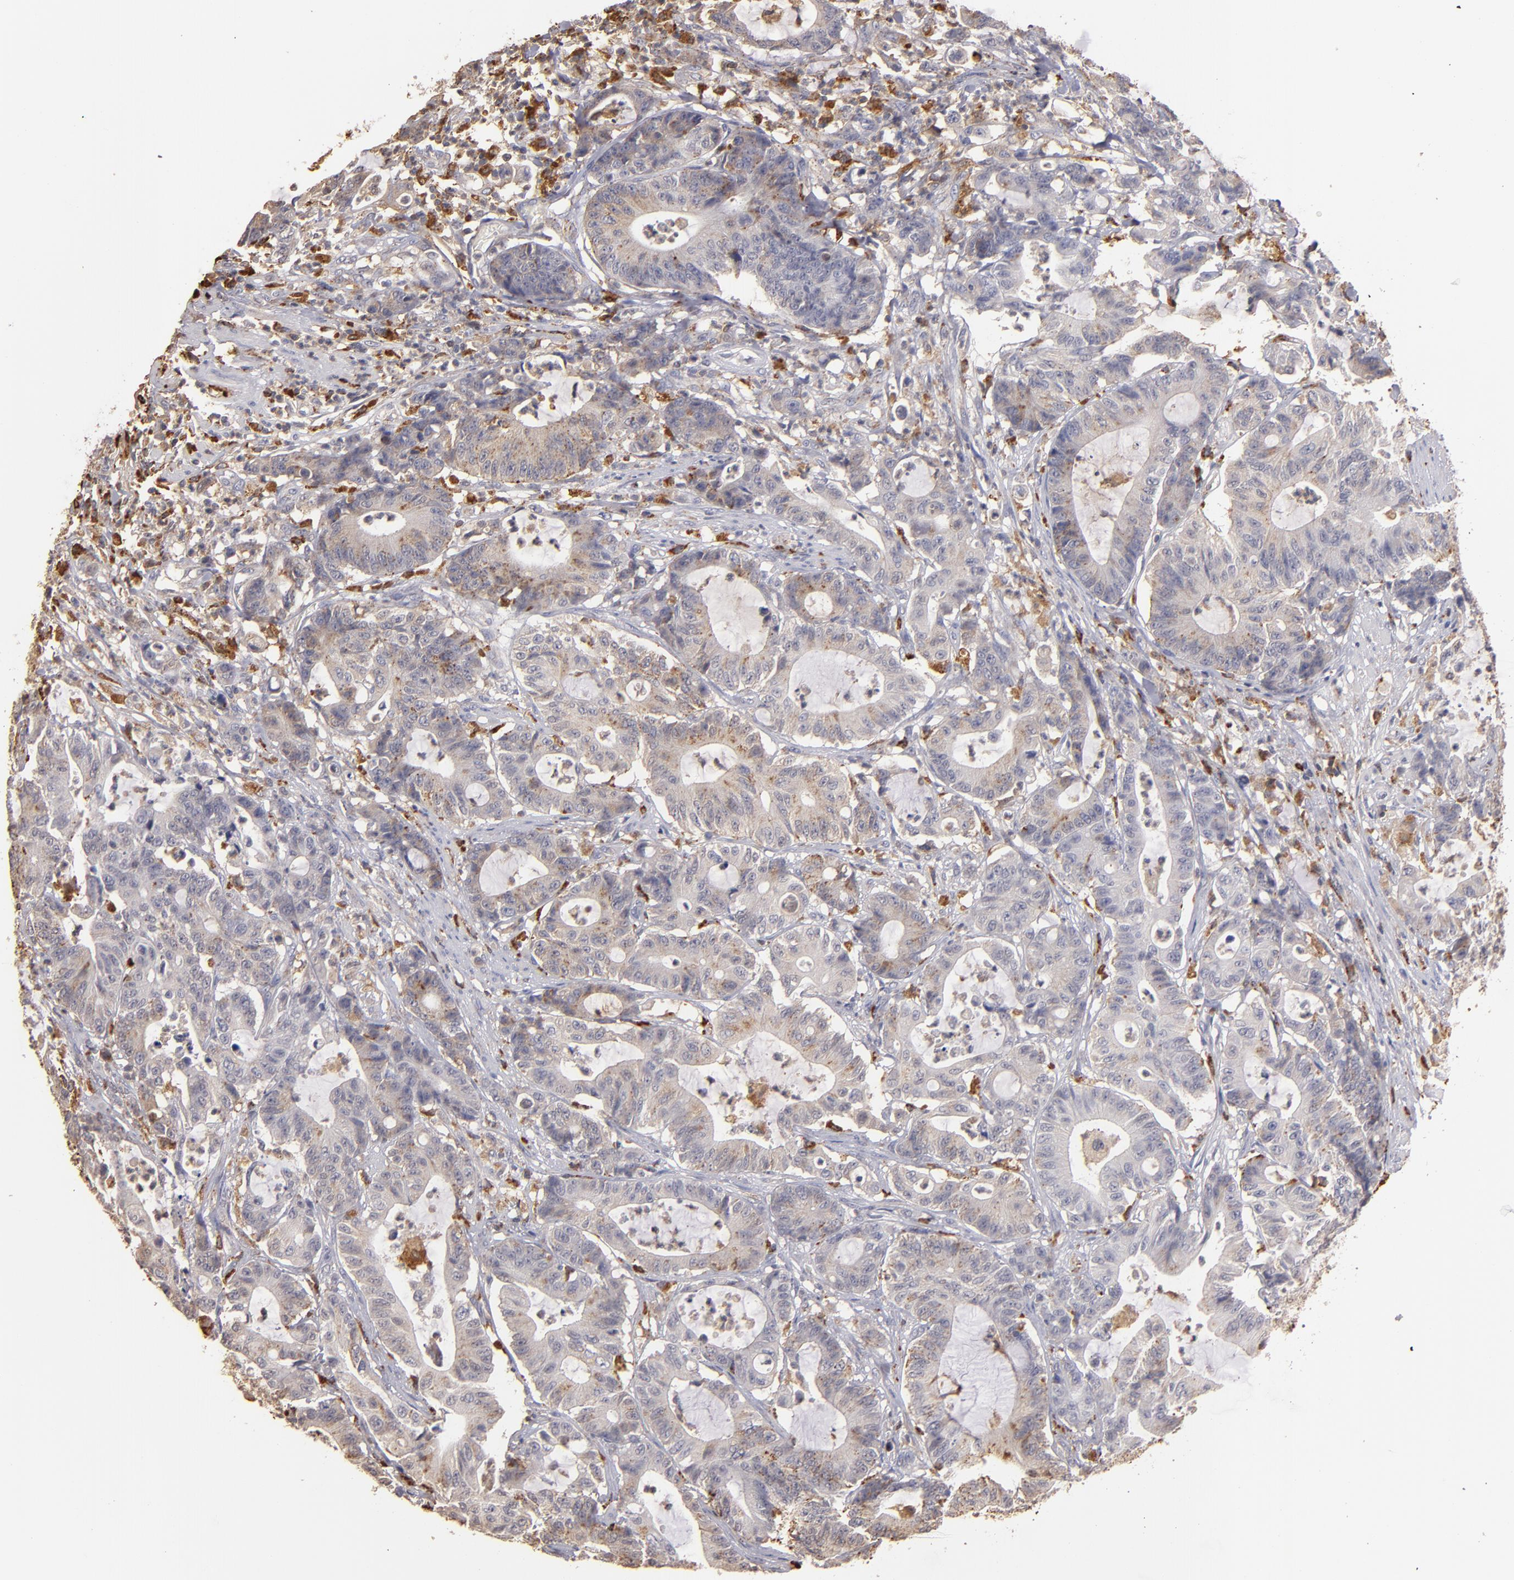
{"staining": {"intensity": "moderate", "quantity": "25%-75%", "location": "cytoplasmic/membranous"}, "tissue": "colorectal cancer", "cell_type": "Tumor cells", "image_type": "cancer", "snomed": [{"axis": "morphology", "description": "Adenocarcinoma, NOS"}, {"axis": "topography", "description": "Colon"}], "caption": "Adenocarcinoma (colorectal) stained for a protein shows moderate cytoplasmic/membranous positivity in tumor cells.", "gene": "TRAF1", "patient": {"sex": "female", "age": 84}}